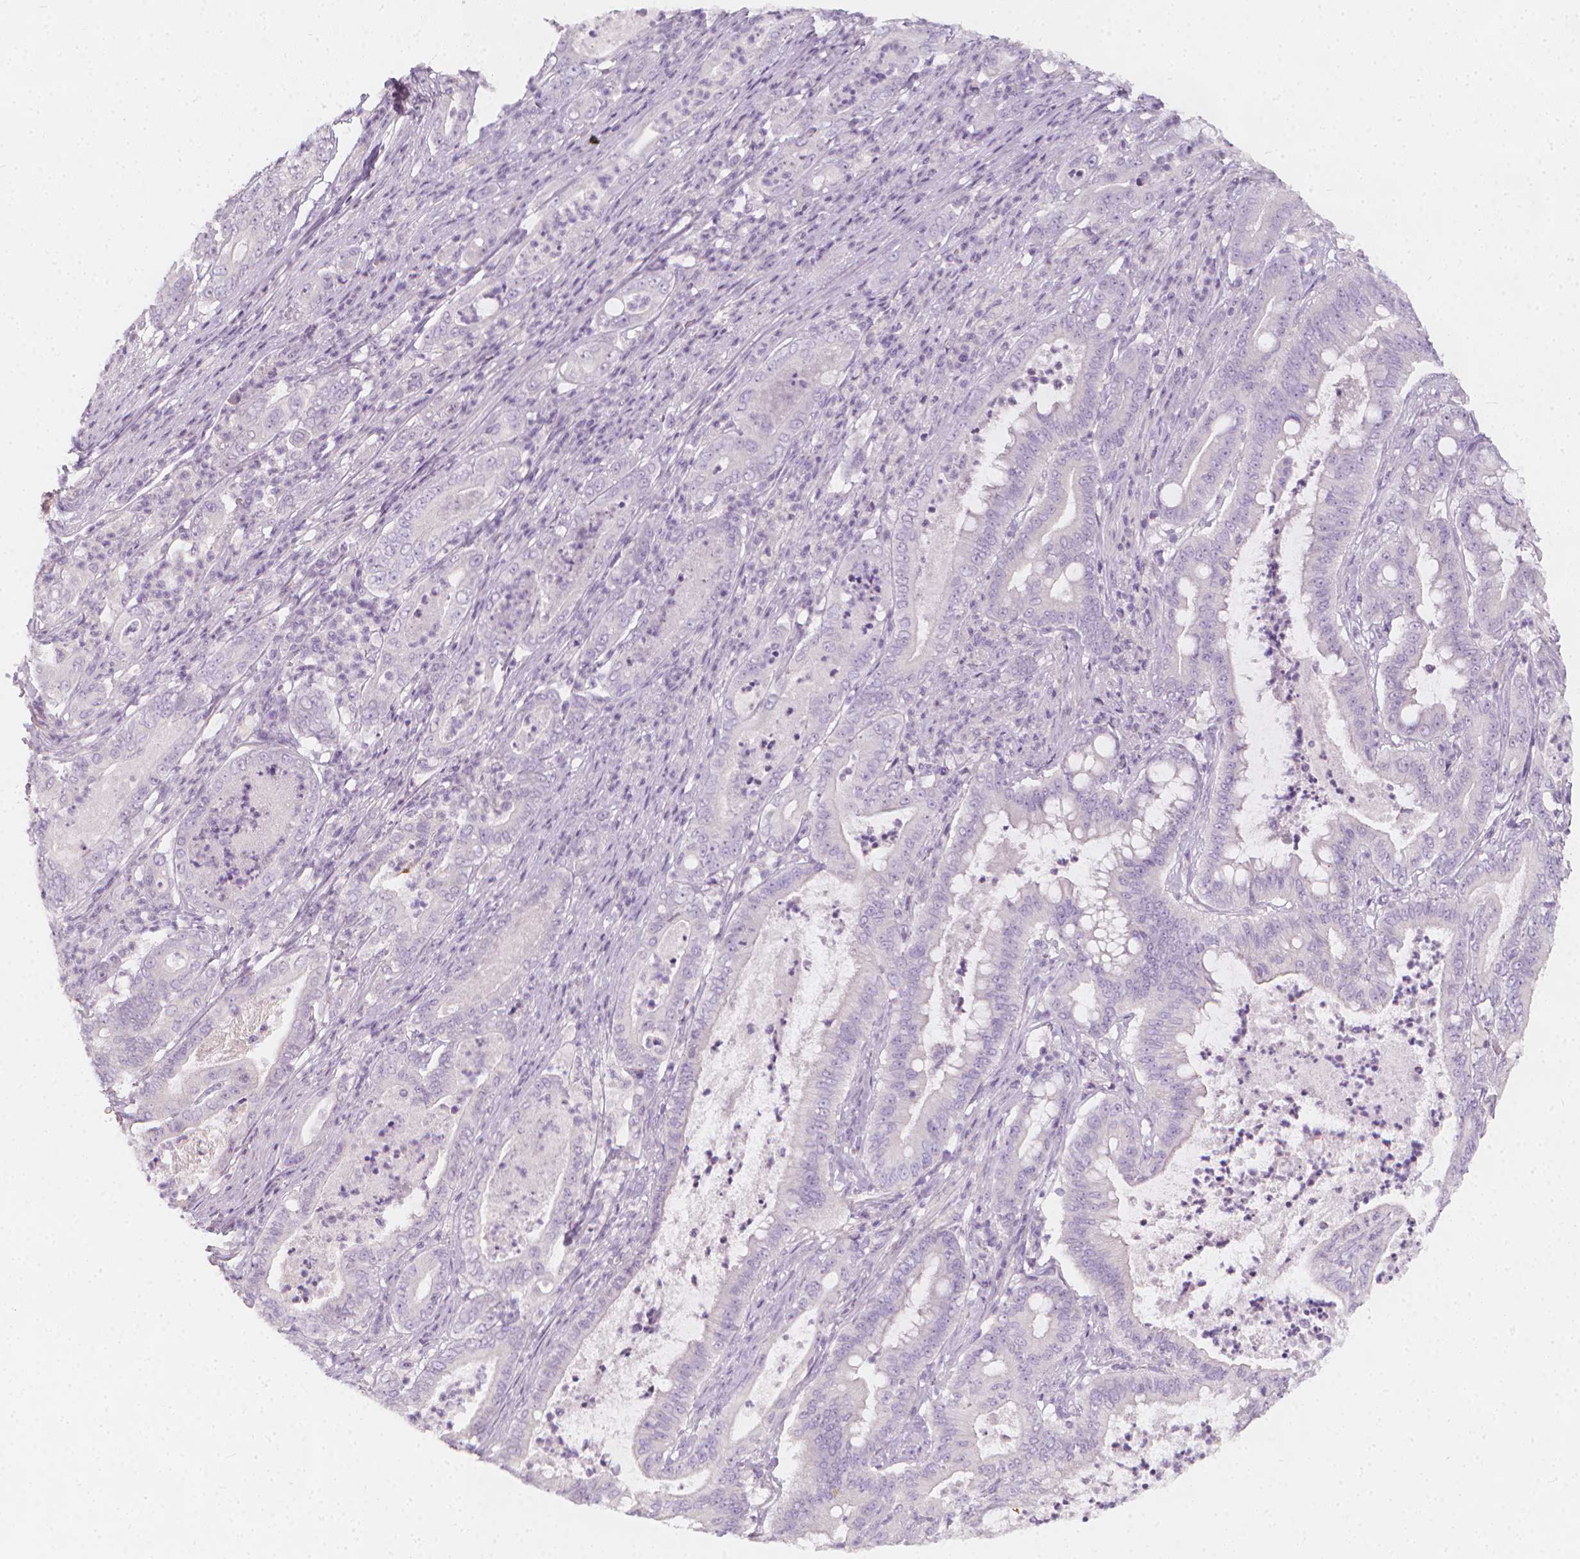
{"staining": {"intensity": "negative", "quantity": "none", "location": "none"}, "tissue": "pancreatic cancer", "cell_type": "Tumor cells", "image_type": "cancer", "snomed": [{"axis": "morphology", "description": "Adenocarcinoma, NOS"}, {"axis": "topography", "description": "Pancreas"}], "caption": "Pancreatic cancer (adenocarcinoma) stained for a protein using immunohistochemistry (IHC) exhibits no expression tumor cells.", "gene": "RBFOX1", "patient": {"sex": "male", "age": 71}}